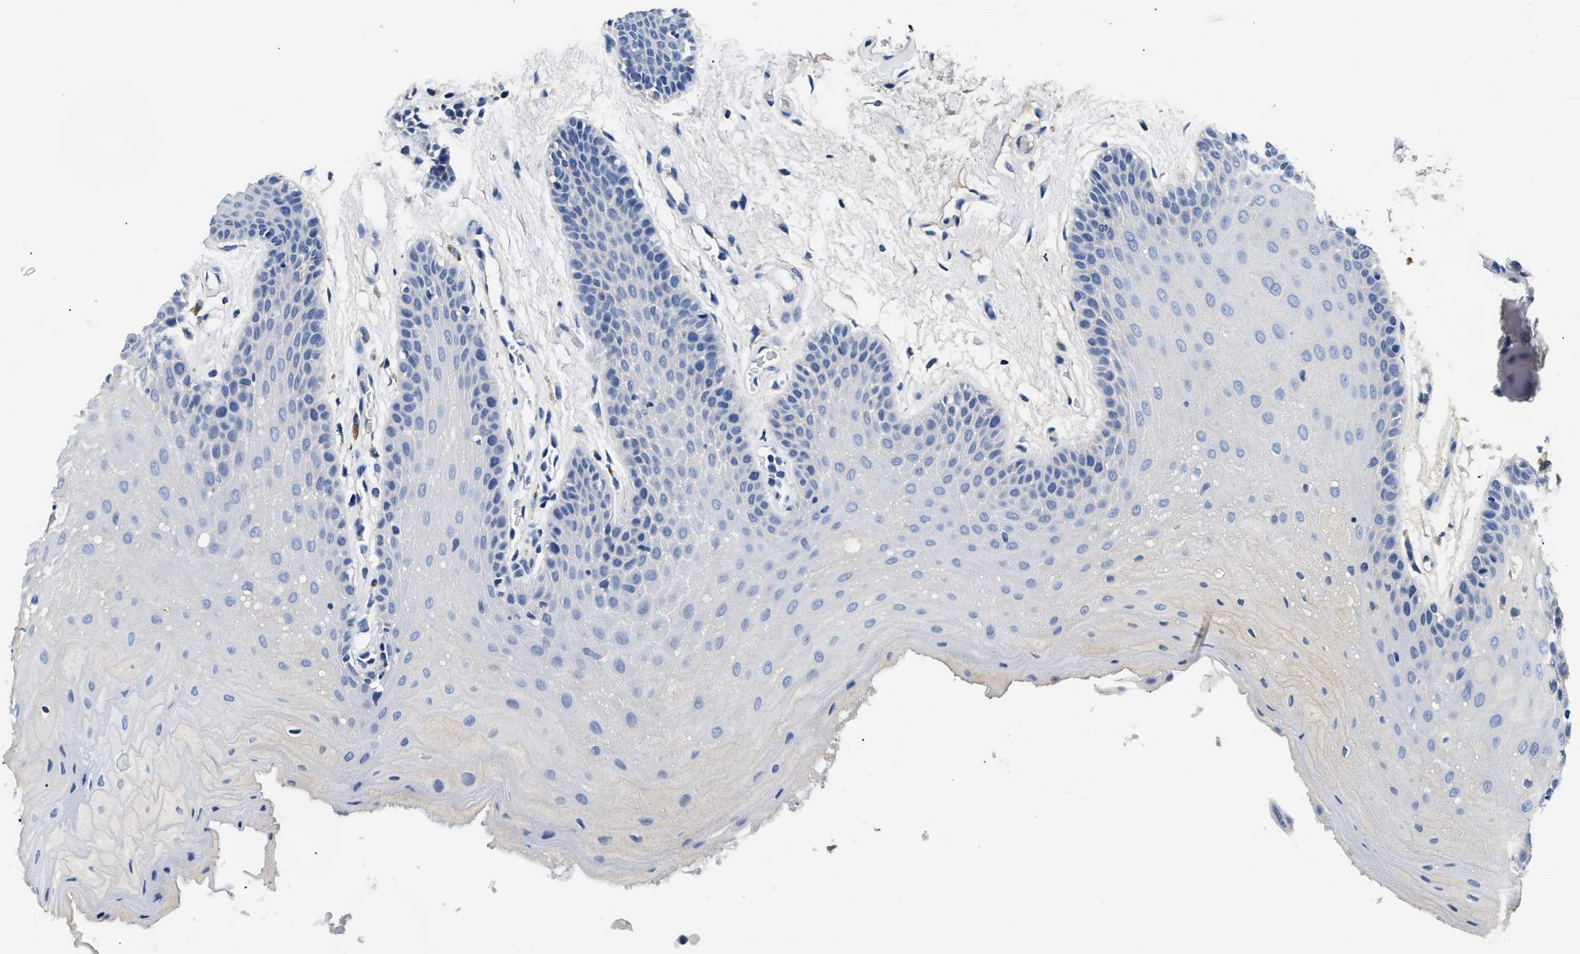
{"staining": {"intensity": "negative", "quantity": "none", "location": "none"}, "tissue": "oral mucosa", "cell_type": "Squamous epithelial cells", "image_type": "normal", "snomed": [{"axis": "morphology", "description": "Normal tissue, NOS"}, {"axis": "morphology", "description": "Squamous cell carcinoma, NOS"}, {"axis": "topography", "description": "Oral tissue"}, {"axis": "topography", "description": "Head-Neck"}], "caption": "High magnification brightfield microscopy of unremarkable oral mucosa stained with DAB (brown) and counterstained with hematoxylin (blue): squamous epithelial cells show no significant expression.", "gene": "PCK2", "patient": {"sex": "male", "age": 71}}